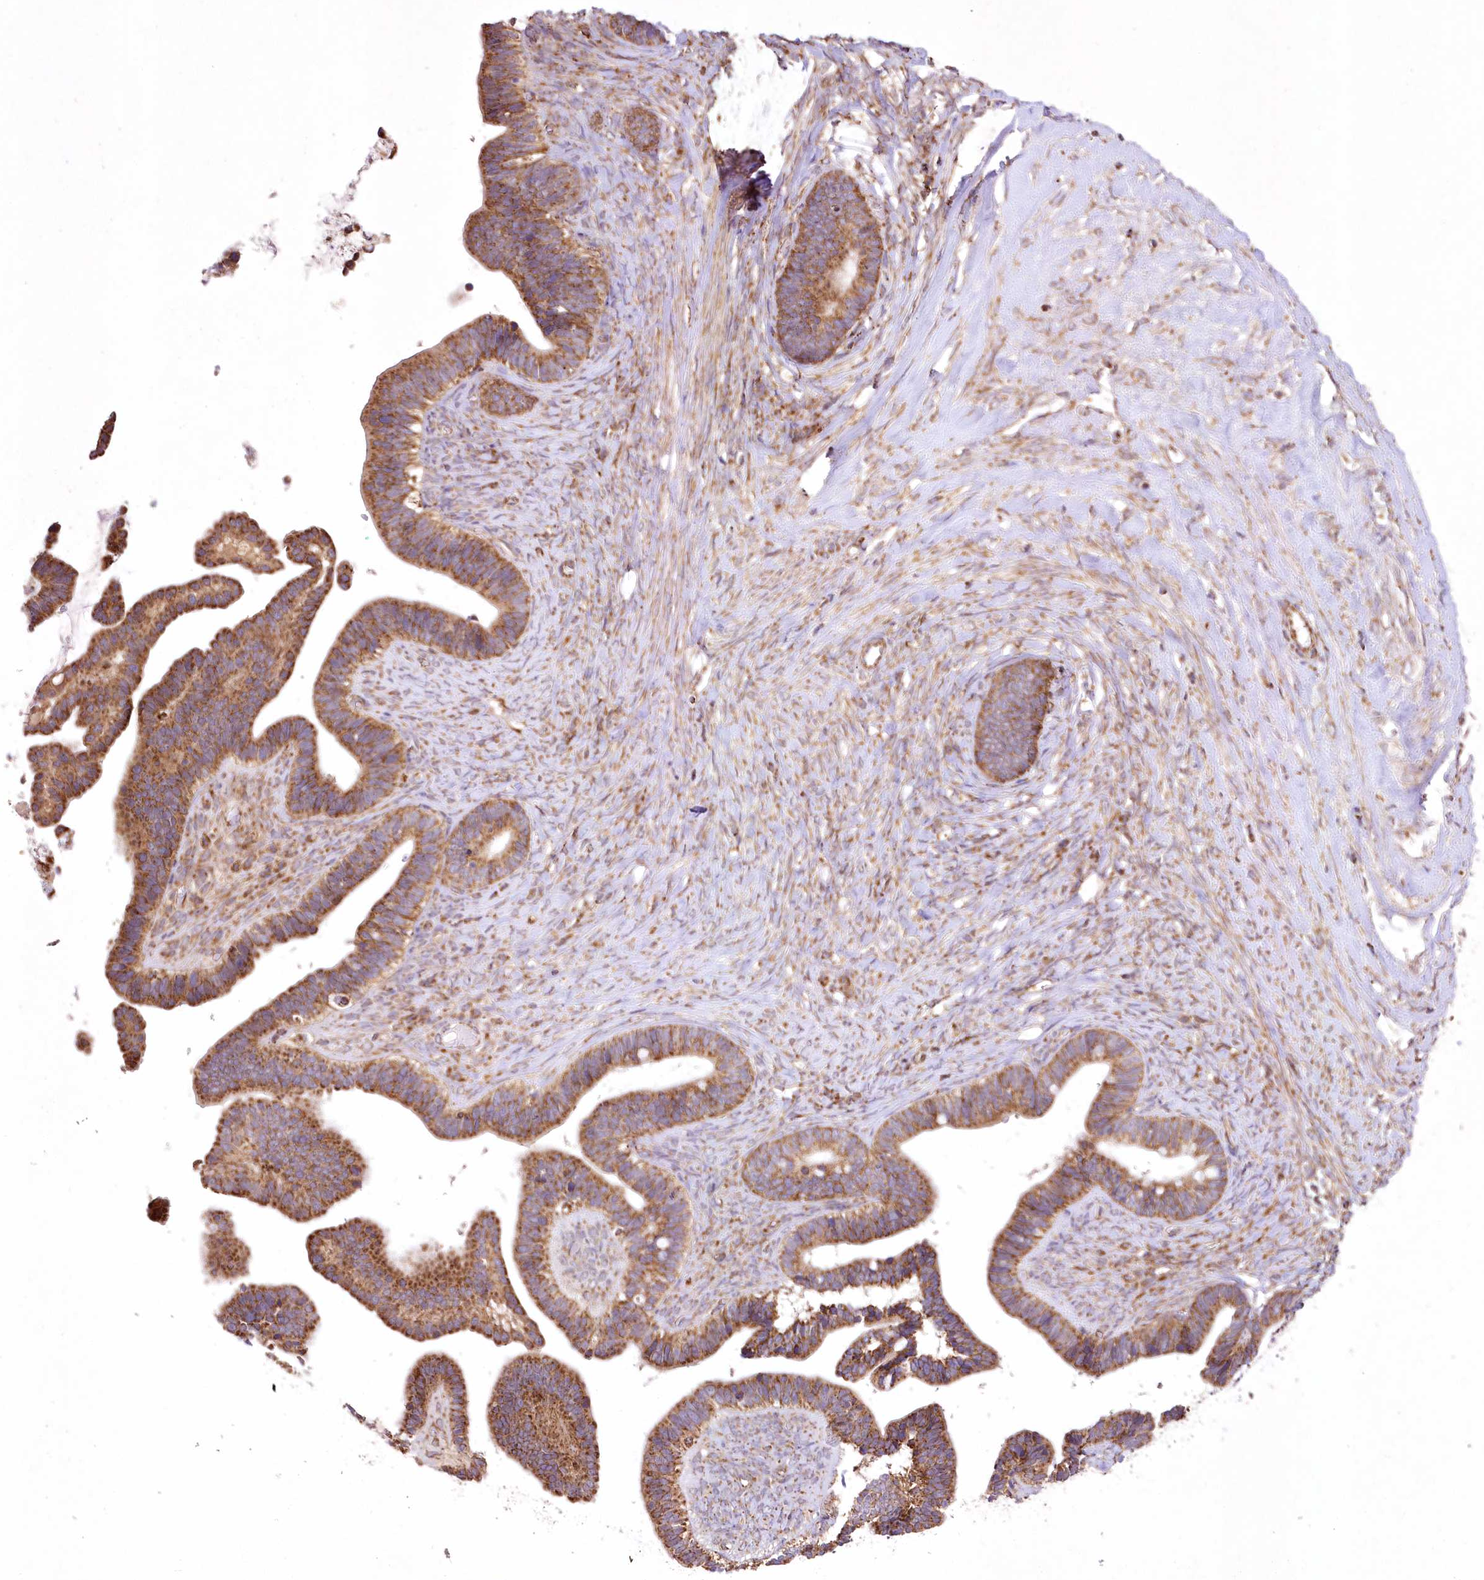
{"staining": {"intensity": "strong", "quantity": ">75%", "location": "cytoplasmic/membranous"}, "tissue": "ovarian cancer", "cell_type": "Tumor cells", "image_type": "cancer", "snomed": [{"axis": "morphology", "description": "Cystadenocarcinoma, serous, NOS"}, {"axis": "topography", "description": "Ovary"}], "caption": "The immunohistochemical stain highlights strong cytoplasmic/membranous staining in tumor cells of ovarian cancer (serous cystadenocarcinoma) tissue.", "gene": "ASNSD1", "patient": {"sex": "female", "age": 56}}